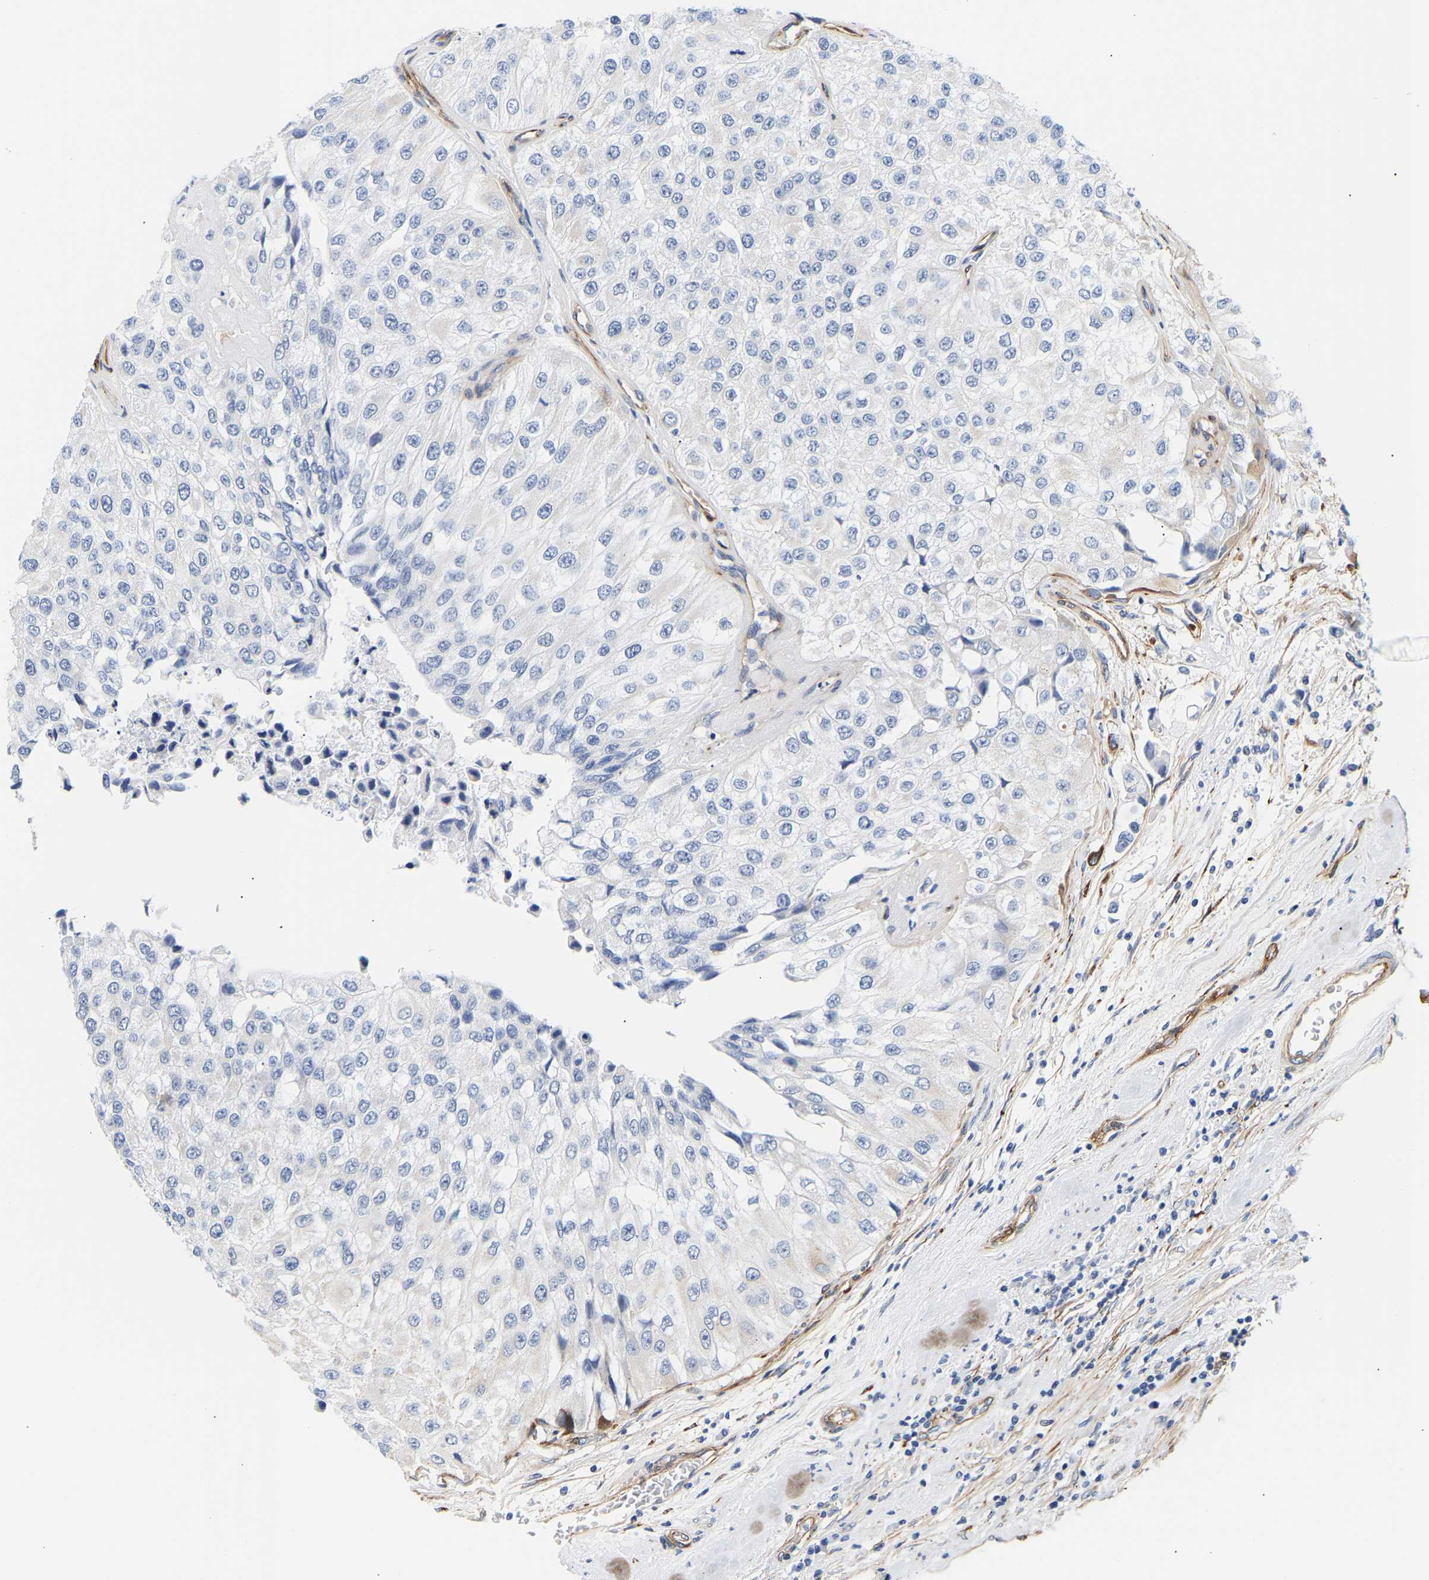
{"staining": {"intensity": "negative", "quantity": "none", "location": "none"}, "tissue": "urothelial cancer", "cell_type": "Tumor cells", "image_type": "cancer", "snomed": [{"axis": "morphology", "description": "Urothelial carcinoma, High grade"}, {"axis": "topography", "description": "Kidney"}, {"axis": "topography", "description": "Urinary bladder"}], "caption": "Immunohistochemistry (IHC) photomicrograph of neoplastic tissue: urothelial cancer stained with DAB (3,3'-diaminobenzidine) displays no significant protein expression in tumor cells.", "gene": "IGFBP7", "patient": {"sex": "male", "age": 77}}